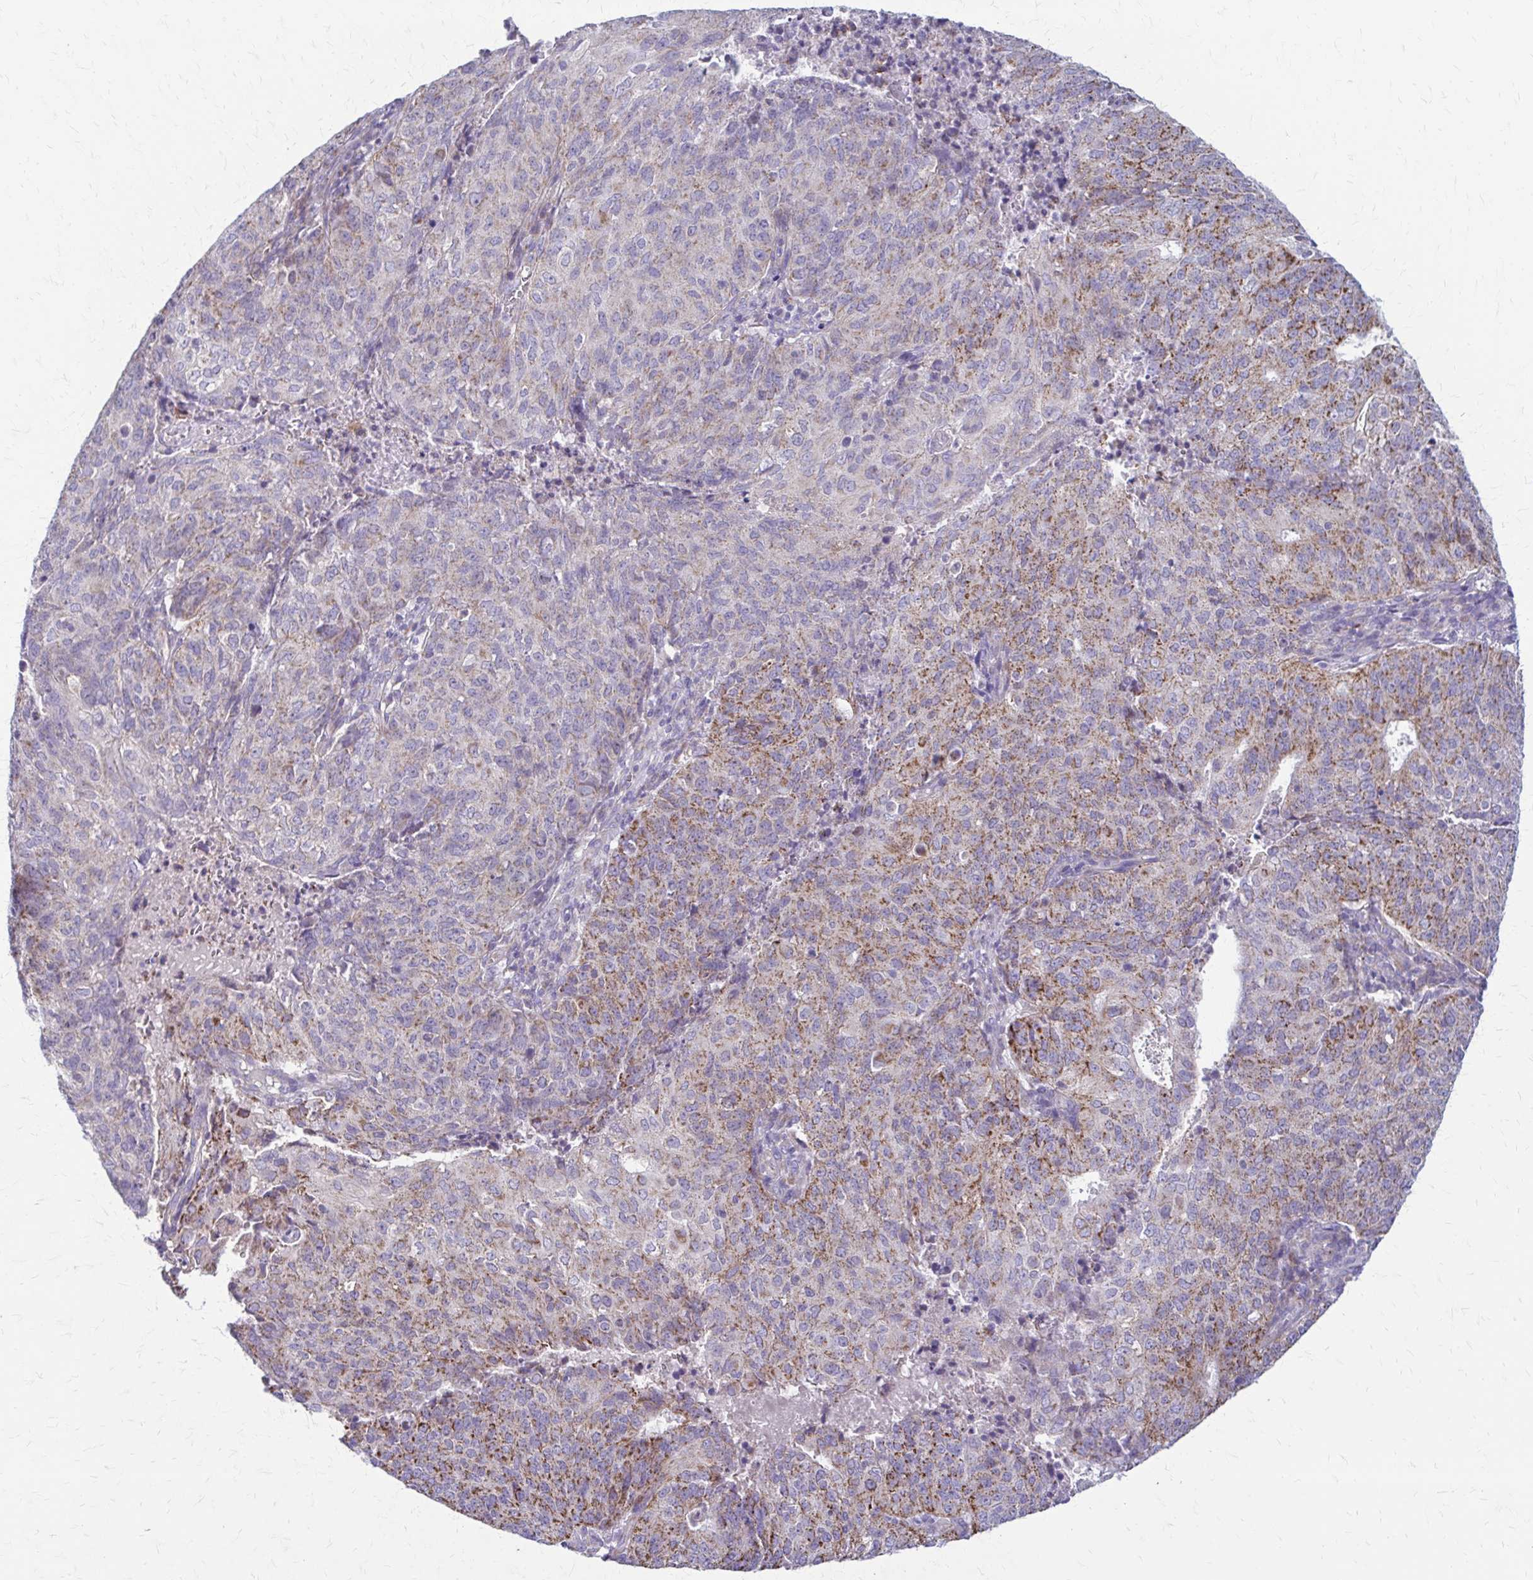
{"staining": {"intensity": "moderate", "quantity": "25%-75%", "location": "cytoplasmic/membranous"}, "tissue": "endometrial cancer", "cell_type": "Tumor cells", "image_type": "cancer", "snomed": [{"axis": "morphology", "description": "Adenocarcinoma, NOS"}, {"axis": "topography", "description": "Endometrium"}], "caption": "DAB (3,3'-diaminobenzidine) immunohistochemical staining of human endometrial adenocarcinoma exhibits moderate cytoplasmic/membranous protein positivity in about 25%-75% of tumor cells.", "gene": "SAMD13", "patient": {"sex": "female", "age": 82}}